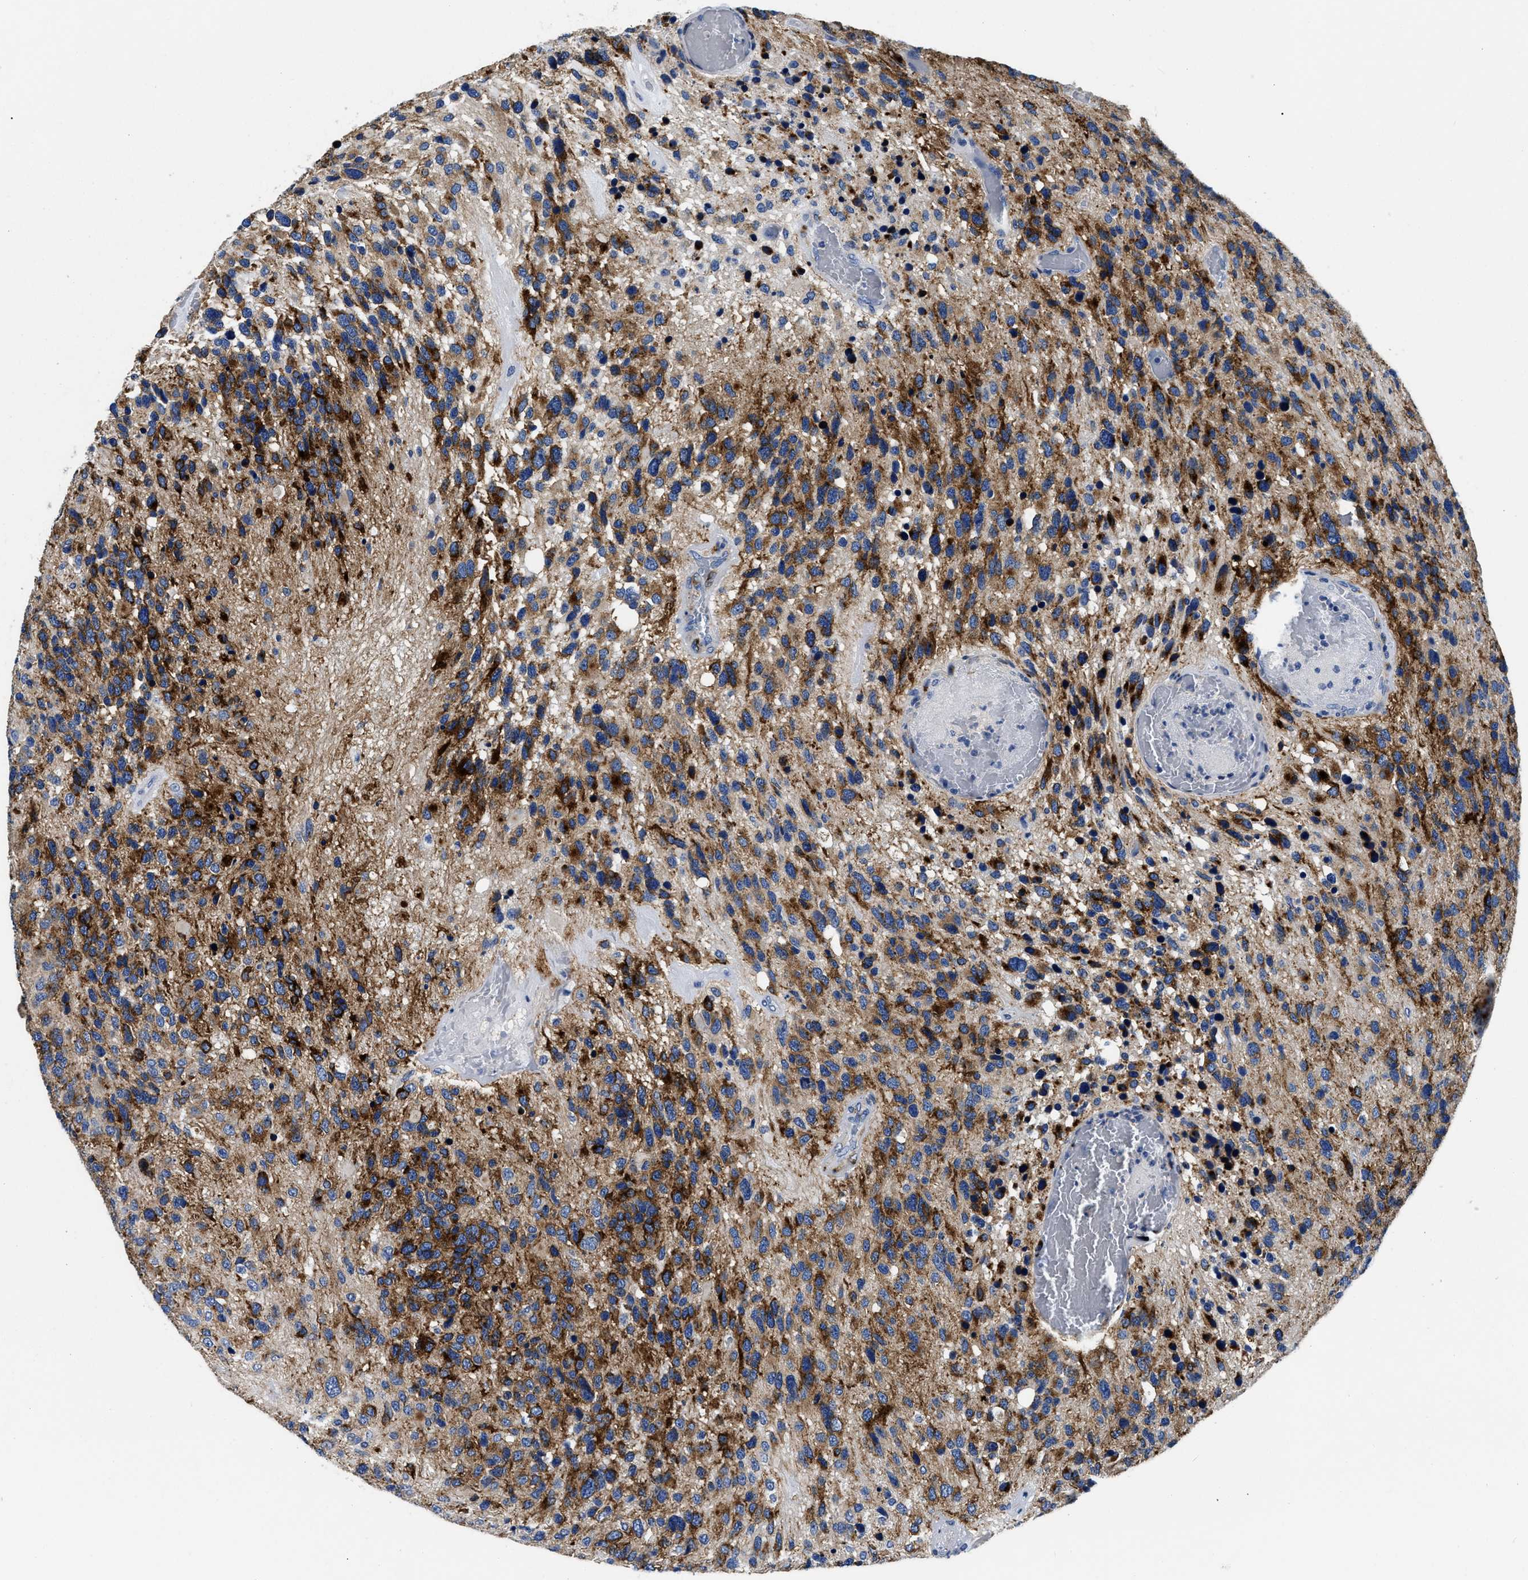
{"staining": {"intensity": "strong", "quantity": ">75%", "location": "cytoplasmic/membranous"}, "tissue": "glioma", "cell_type": "Tumor cells", "image_type": "cancer", "snomed": [{"axis": "morphology", "description": "Glioma, malignant, High grade"}, {"axis": "topography", "description": "Brain"}], "caption": "Protein expression analysis of human malignant high-grade glioma reveals strong cytoplasmic/membranous positivity in approximately >75% of tumor cells.", "gene": "SLC35F1", "patient": {"sex": "female", "age": 58}}